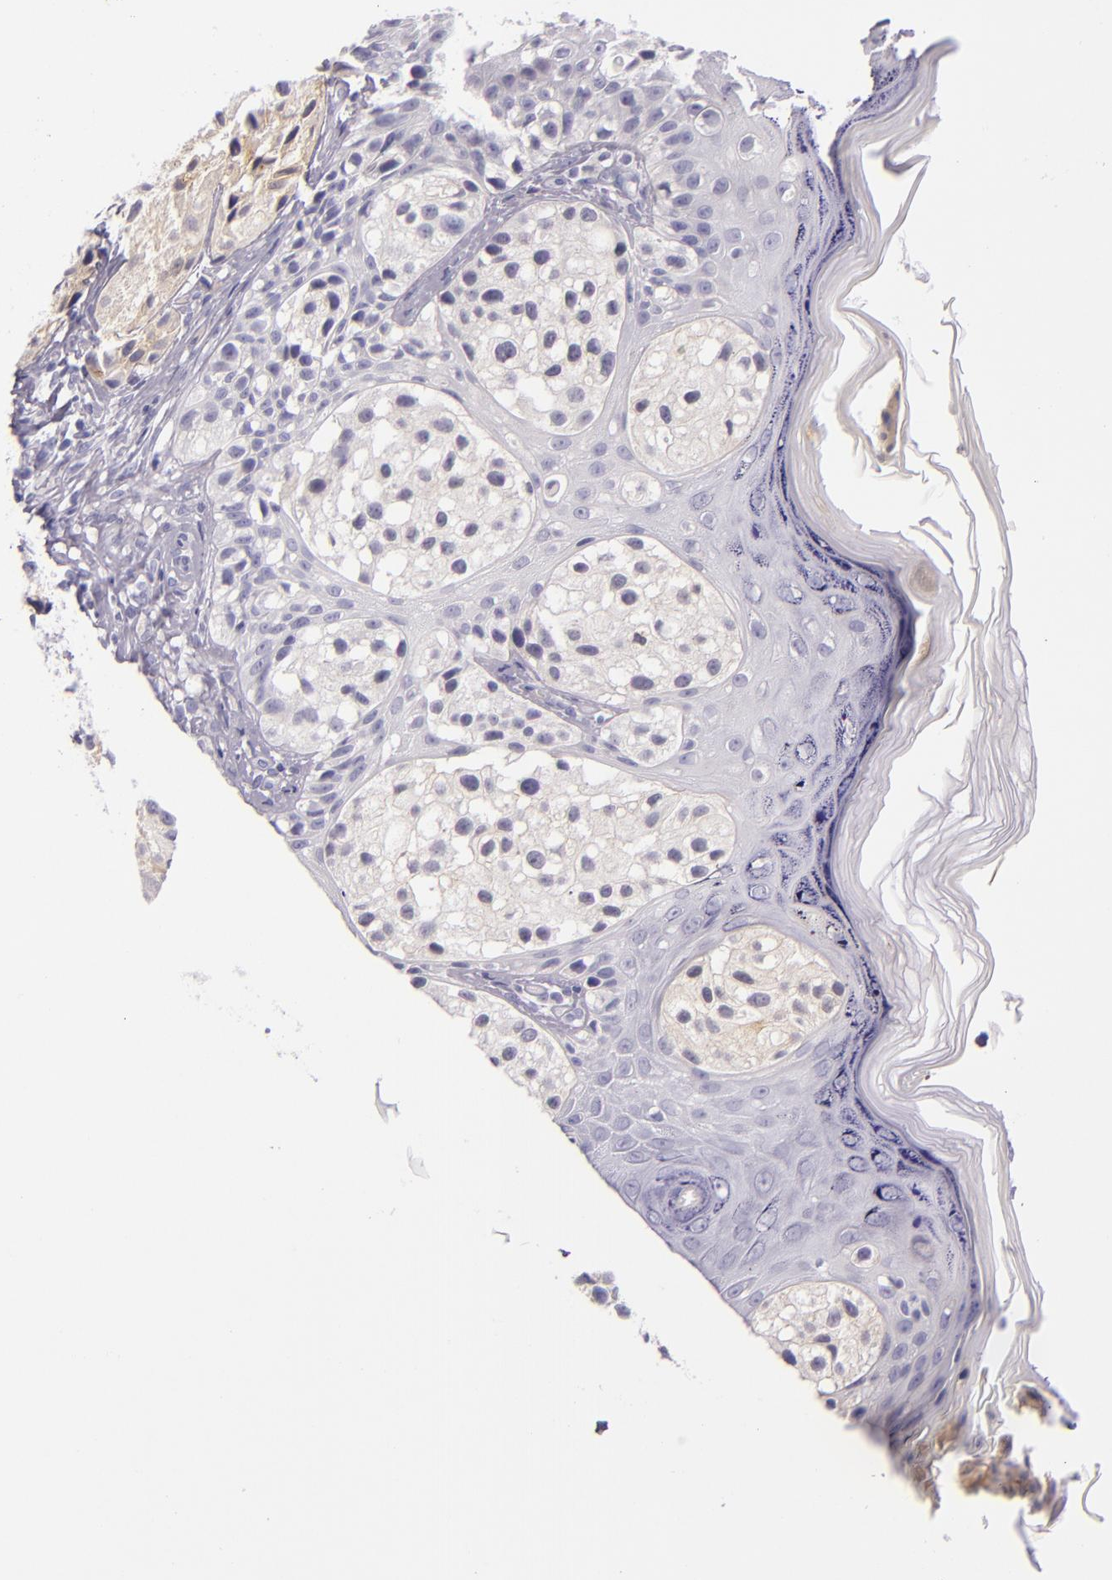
{"staining": {"intensity": "negative", "quantity": "none", "location": "none"}, "tissue": "melanoma", "cell_type": "Tumor cells", "image_type": "cancer", "snomed": [{"axis": "morphology", "description": "Malignant melanoma, NOS"}, {"axis": "topography", "description": "Skin"}], "caption": "Immunohistochemical staining of human melanoma displays no significant expression in tumor cells.", "gene": "CEACAM1", "patient": {"sex": "male", "age": 23}}